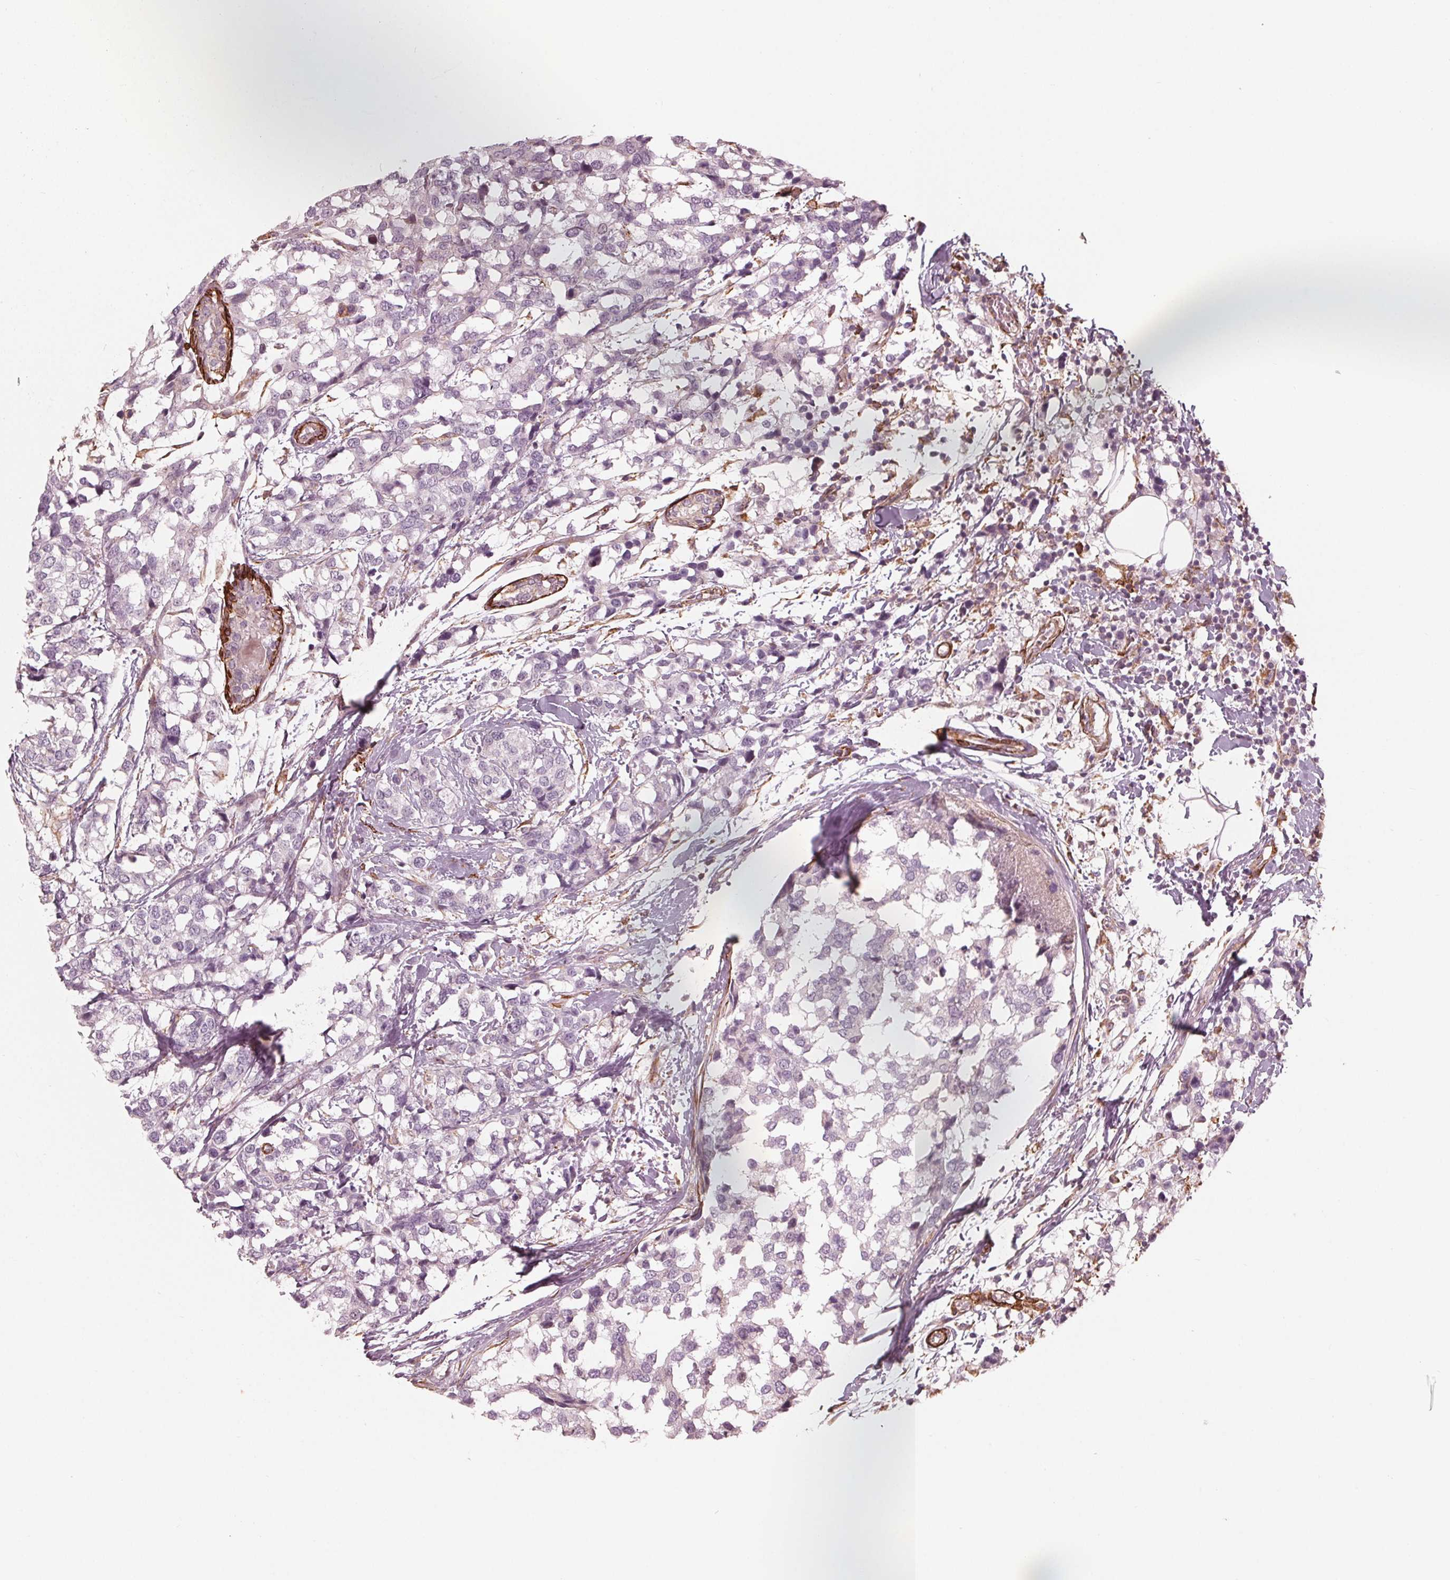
{"staining": {"intensity": "negative", "quantity": "none", "location": "none"}, "tissue": "breast cancer", "cell_type": "Tumor cells", "image_type": "cancer", "snomed": [{"axis": "morphology", "description": "Lobular carcinoma"}, {"axis": "topography", "description": "Breast"}], "caption": "Histopathology image shows no significant protein expression in tumor cells of lobular carcinoma (breast).", "gene": "MIER3", "patient": {"sex": "female", "age": 59}}